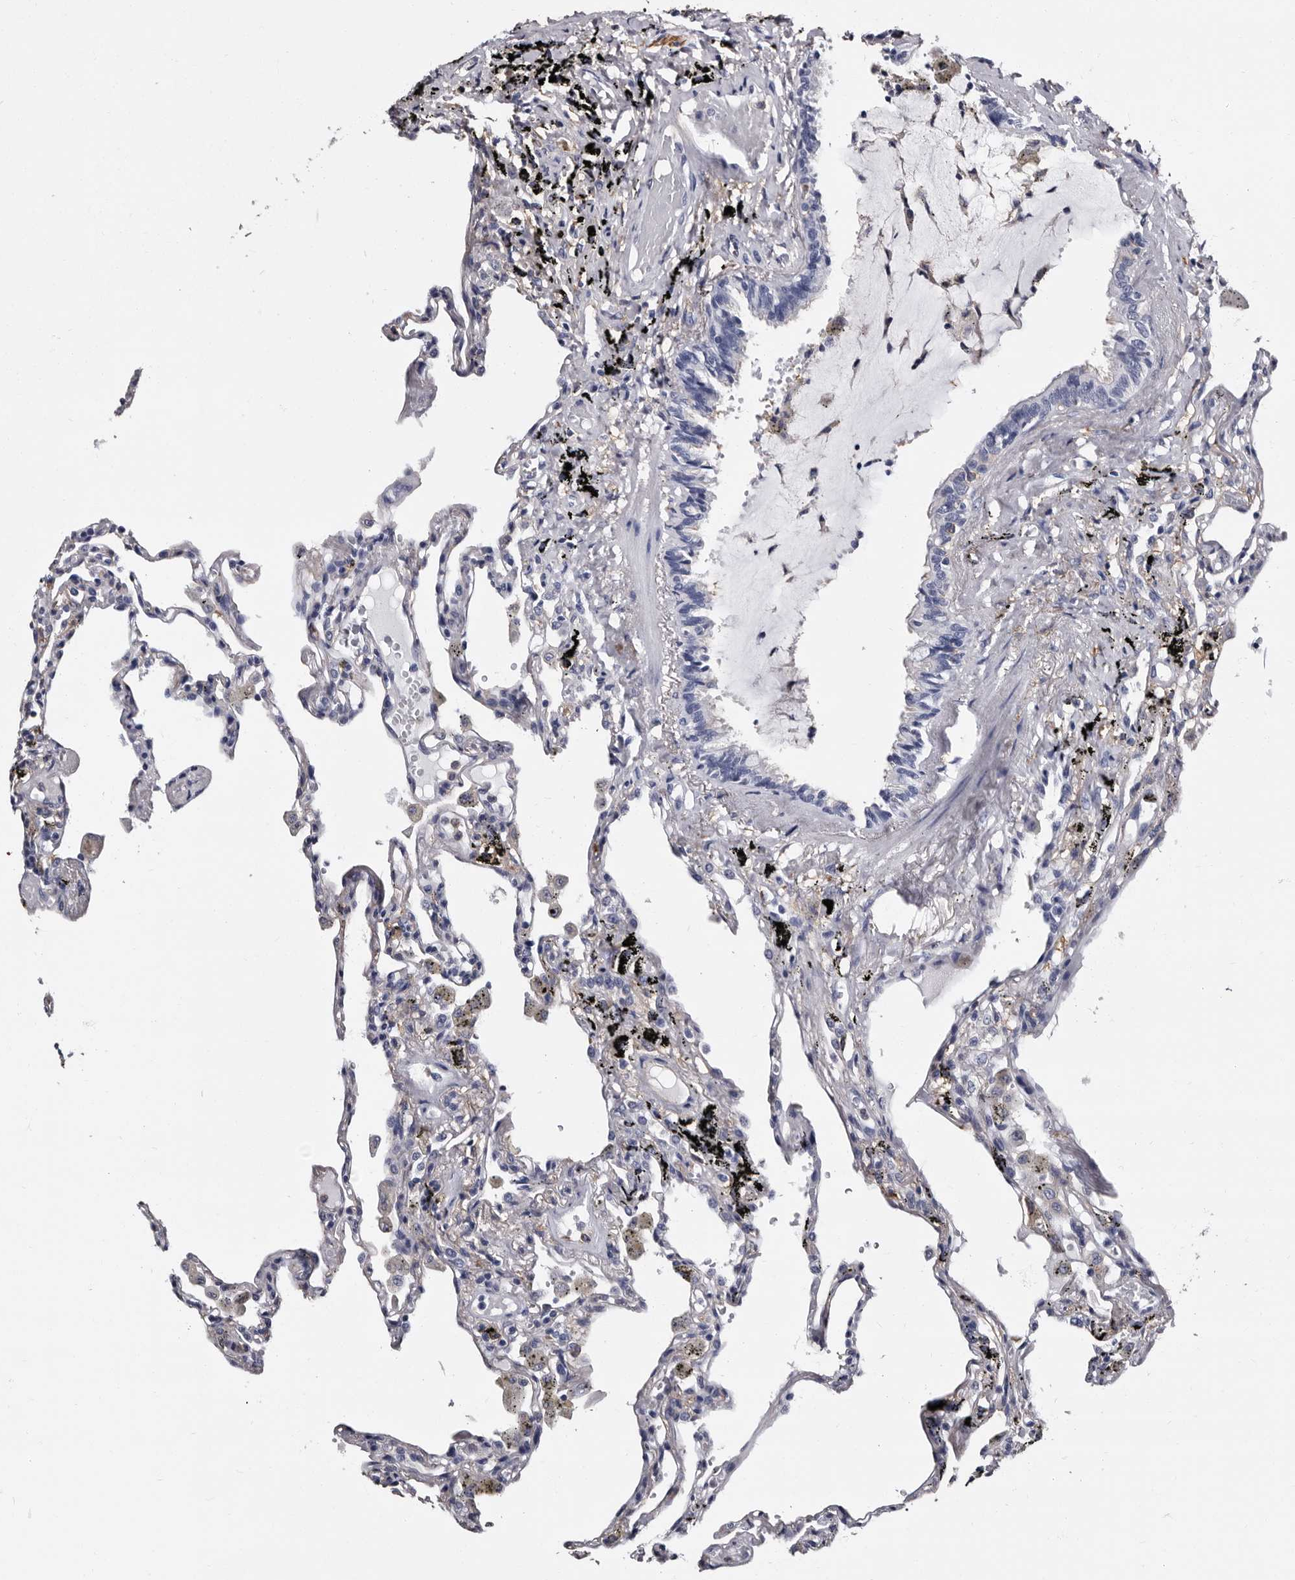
{"staining": {"intensity": "negative", "quantity": "none", "location": "none"}, "tissue": "lung", "cell_type": "Alveolar cells", "image_type": "normal", "snomed": [{"axis": "morphology", "description": "Normal tissue, NOS"}, {"axis": "topography", "description": "Lung"}], "caption": "The immunohistochemistry image has no significant expression in alveolar cells of lung. The staining is performed using DAB brown chromogen with nuclei counter-stained in using hematoxylin.", "gene": "EPB41L3", "patient": {"sex": "male", "age": 59}}